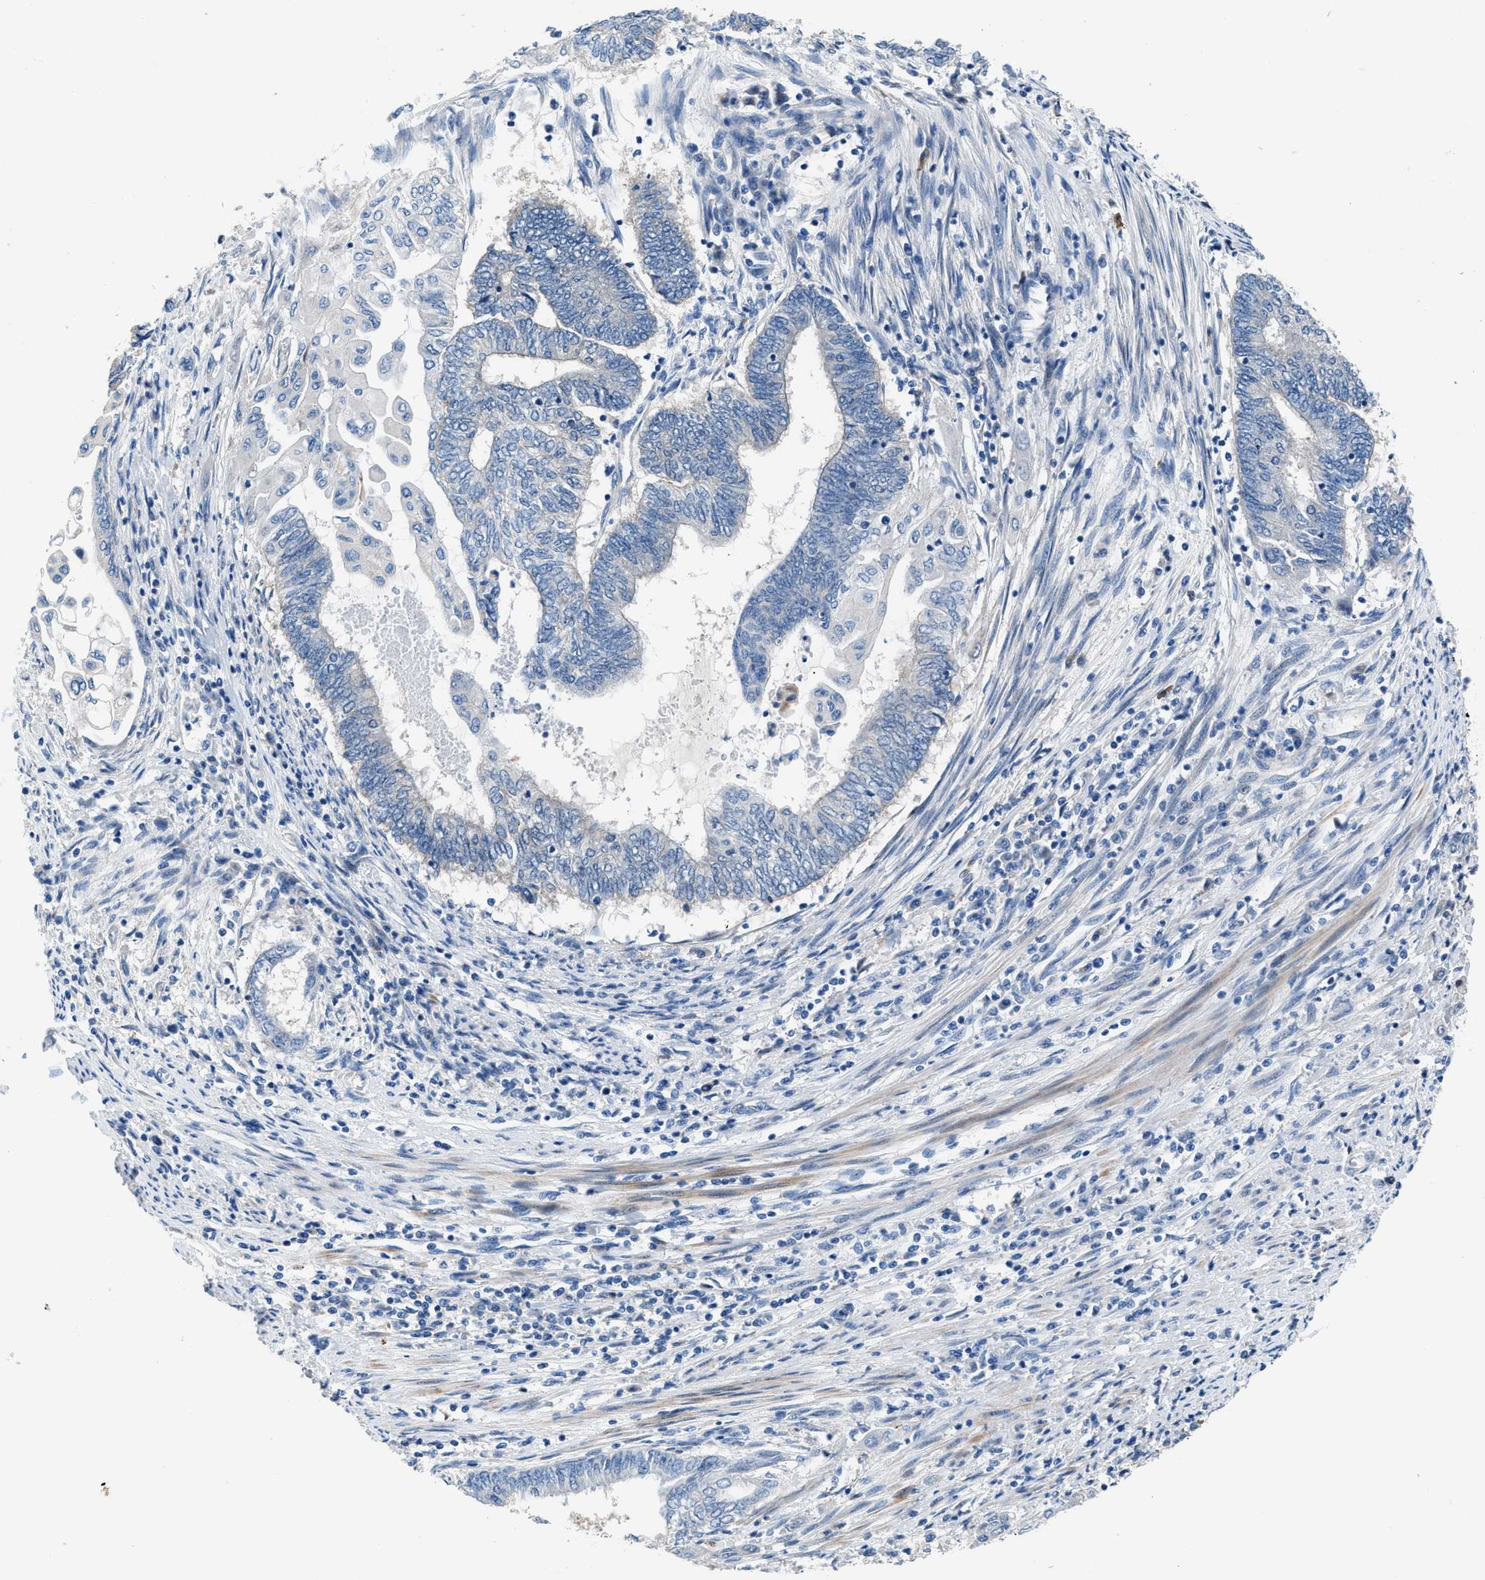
{"staining": {"intensity": "negative", "quantity": "none", "location": "none"}, "tissue": "endometrial cancer", "cell_type": "Tumor cells", "image_type": "cancer", "snomed": [{"axis": "morphology", "description": "Adenocarcinoma, NOS"}, {"axis": "topography", "description": "Uterus"}, {"axis": "topography", "description": "Endometrium"}], "caption": "Immunohistochemistry (IHC) photomicrograph of neoplastic tissue: endometrial adenocarcinoma stained with DAB (3,3'-diaminobenzidine) demonstrates no significant protein expression in tumor cells.", "gene": "UAP1", "patient": {"sex": "female", "age": 70}}